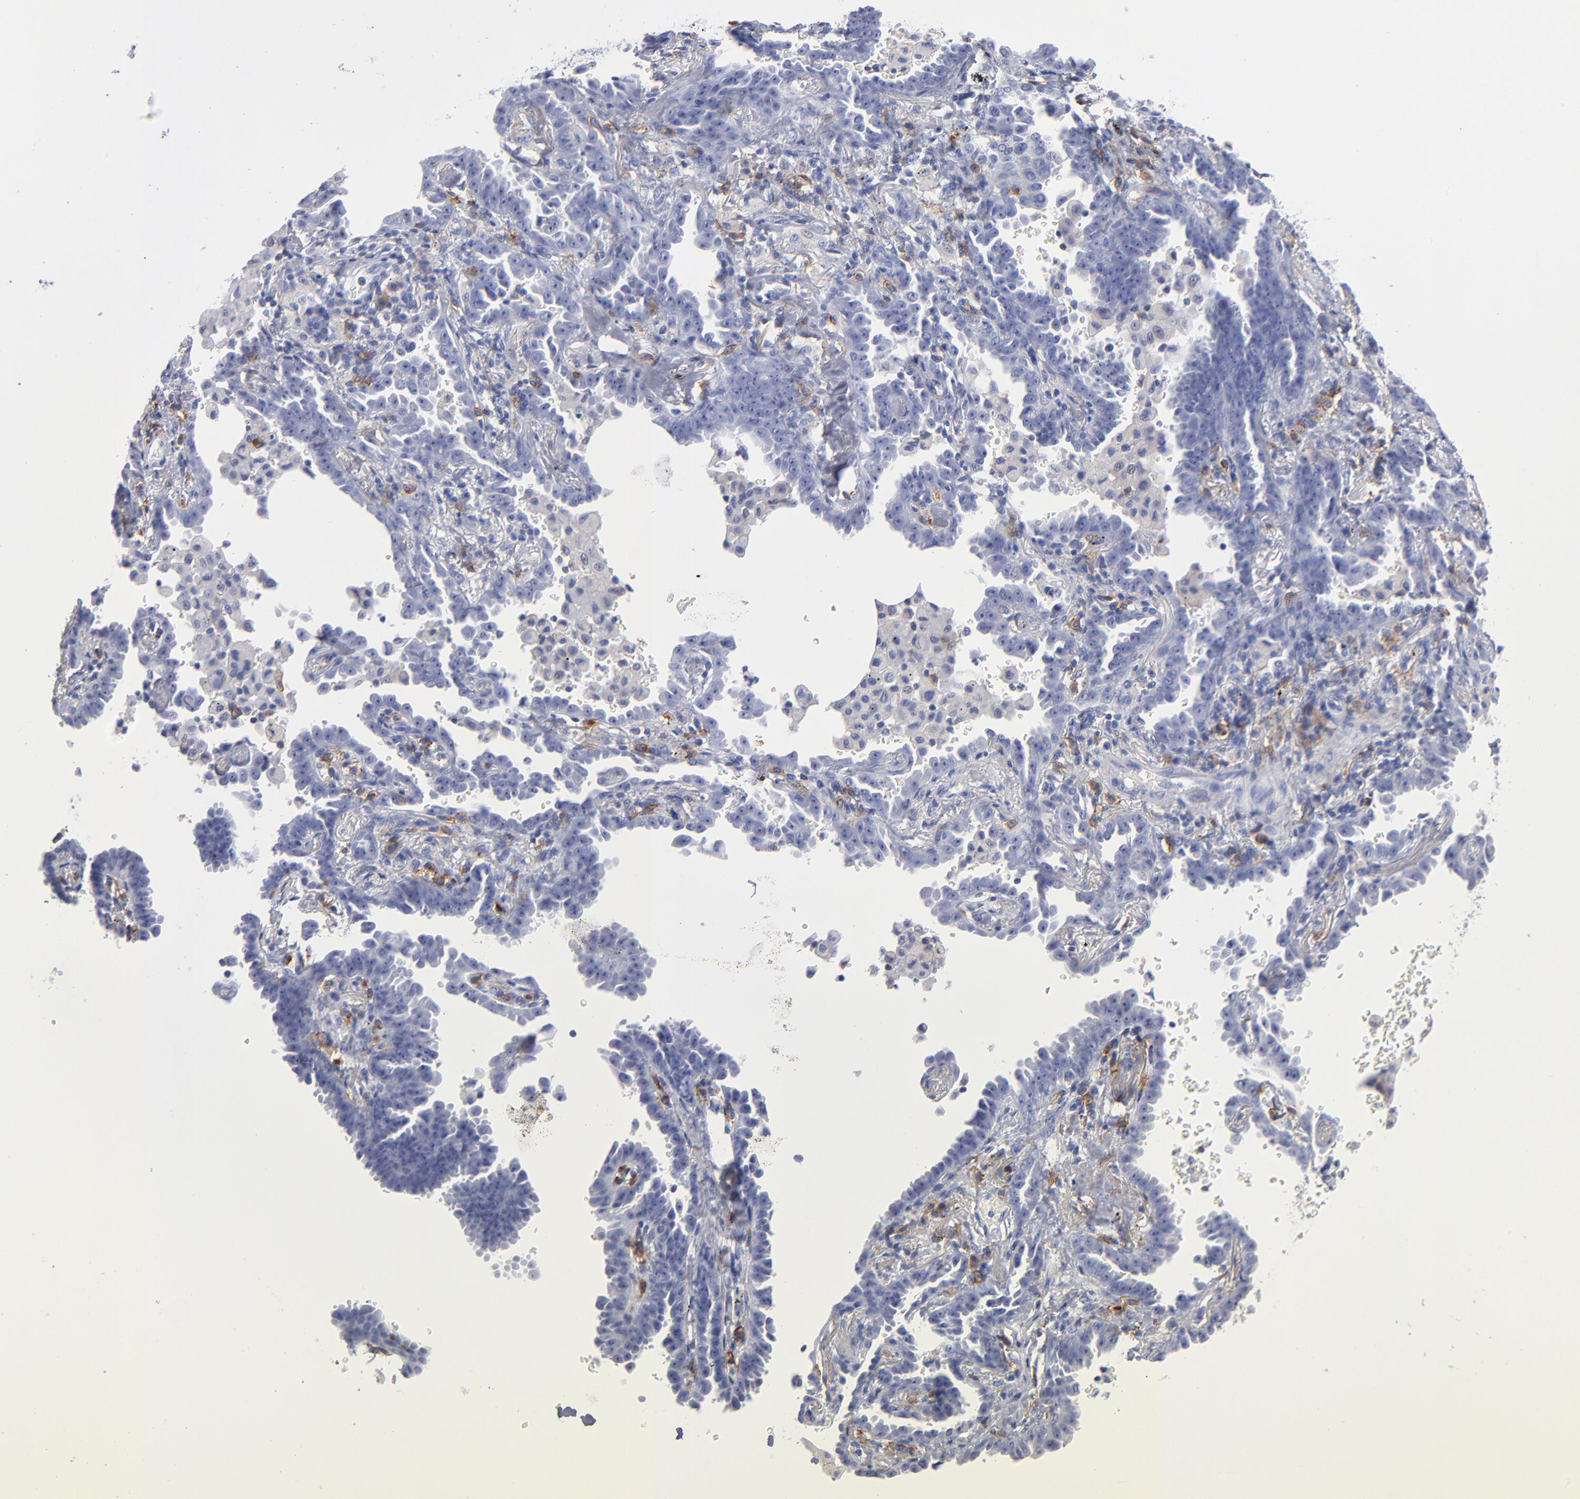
{"staining": {"intensity": "negative", "quantity": "none", "location": "none"}, "tissue": "lung cancer", "cell_type": "Tumor cells", "image_type": "cancer", "snomed": [{"axis": "morphology", "description": "Adenocarcinoma, NOS"}, {"axis": "topography", "description": "Lung"}], "caption": "Tumor cells are negative for brown protein staining in lung adenocarcinoma.", "gene": "LAT2", "patient": {"sex": "female", "age": 64}}